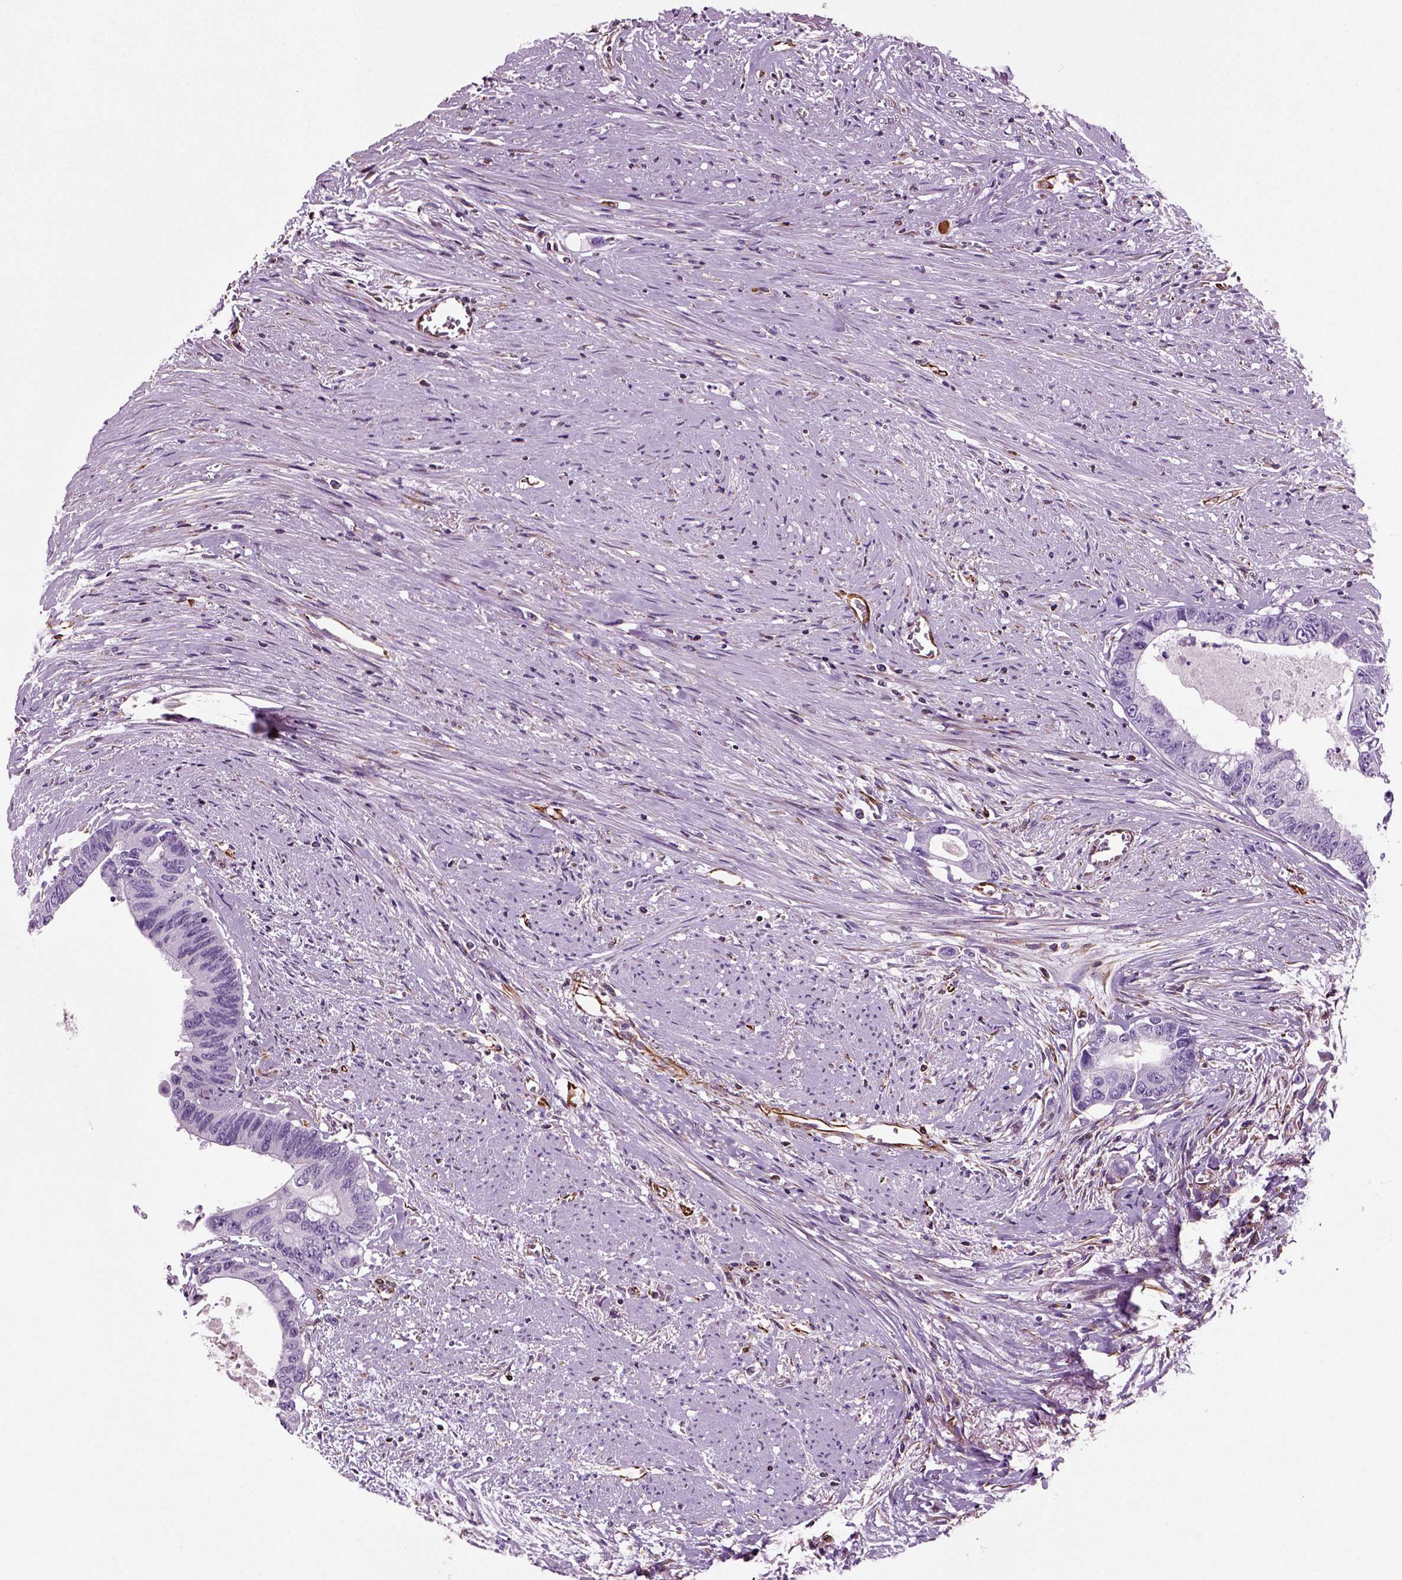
{"staining": {"intensity": "negative", "quantity": "none", "location": "none"}, "tissue": "colorectal cancer", "cell_type": "Tumor cells", "image_type": "cancer", "snomed": [{"axis": "morphology", "description": "Adenocarcinoma, NOS"}, {"axis": "topography", "description": "Rectum"}], "caption": "An immunohistochemistry image of colorectal adenocarcinoma is shown. There is no staining in tumor cells of colorectal adenocarcinoma.", "gene": "ACER3", "patient": {"sex": "male", "age": 59}}